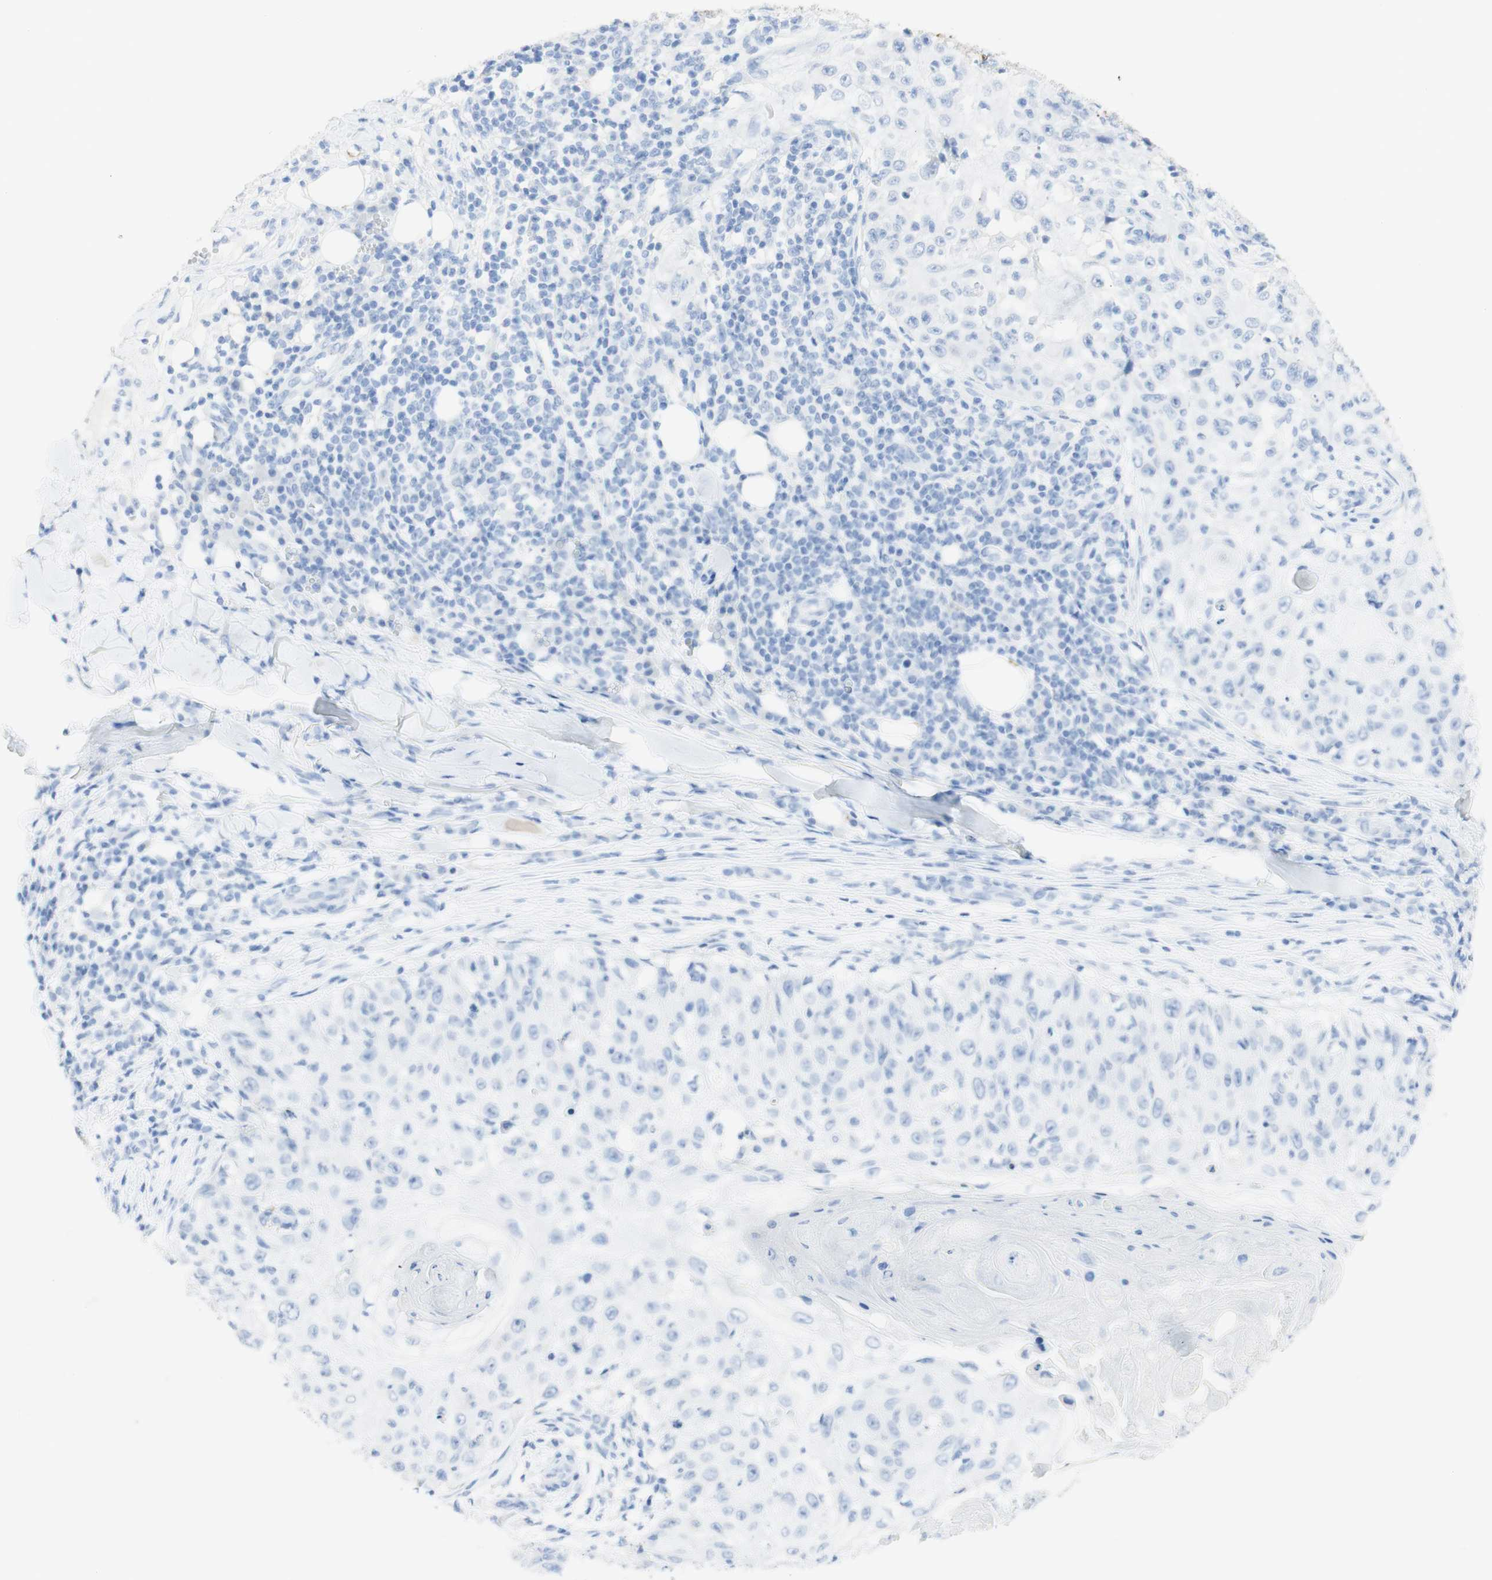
{"staining": {"intensity": "negative", "quantity": "none", "location": "none"}, "tissue": "skin cancer", "cell_type": "Tumor cells", "image_type": "cancer", "snomed": [{"axis": "morphology", "description": "Squamous cell carcinoma, NOS"}, {"axis": "topography", "description": "Skin"}], "caption": "This is an IHC image of skin cancer (squamous cell carcinoma). There is no positivity in tumor cells.", "gene": "TPO", "patient": {"sex": "male", "age": 86}}